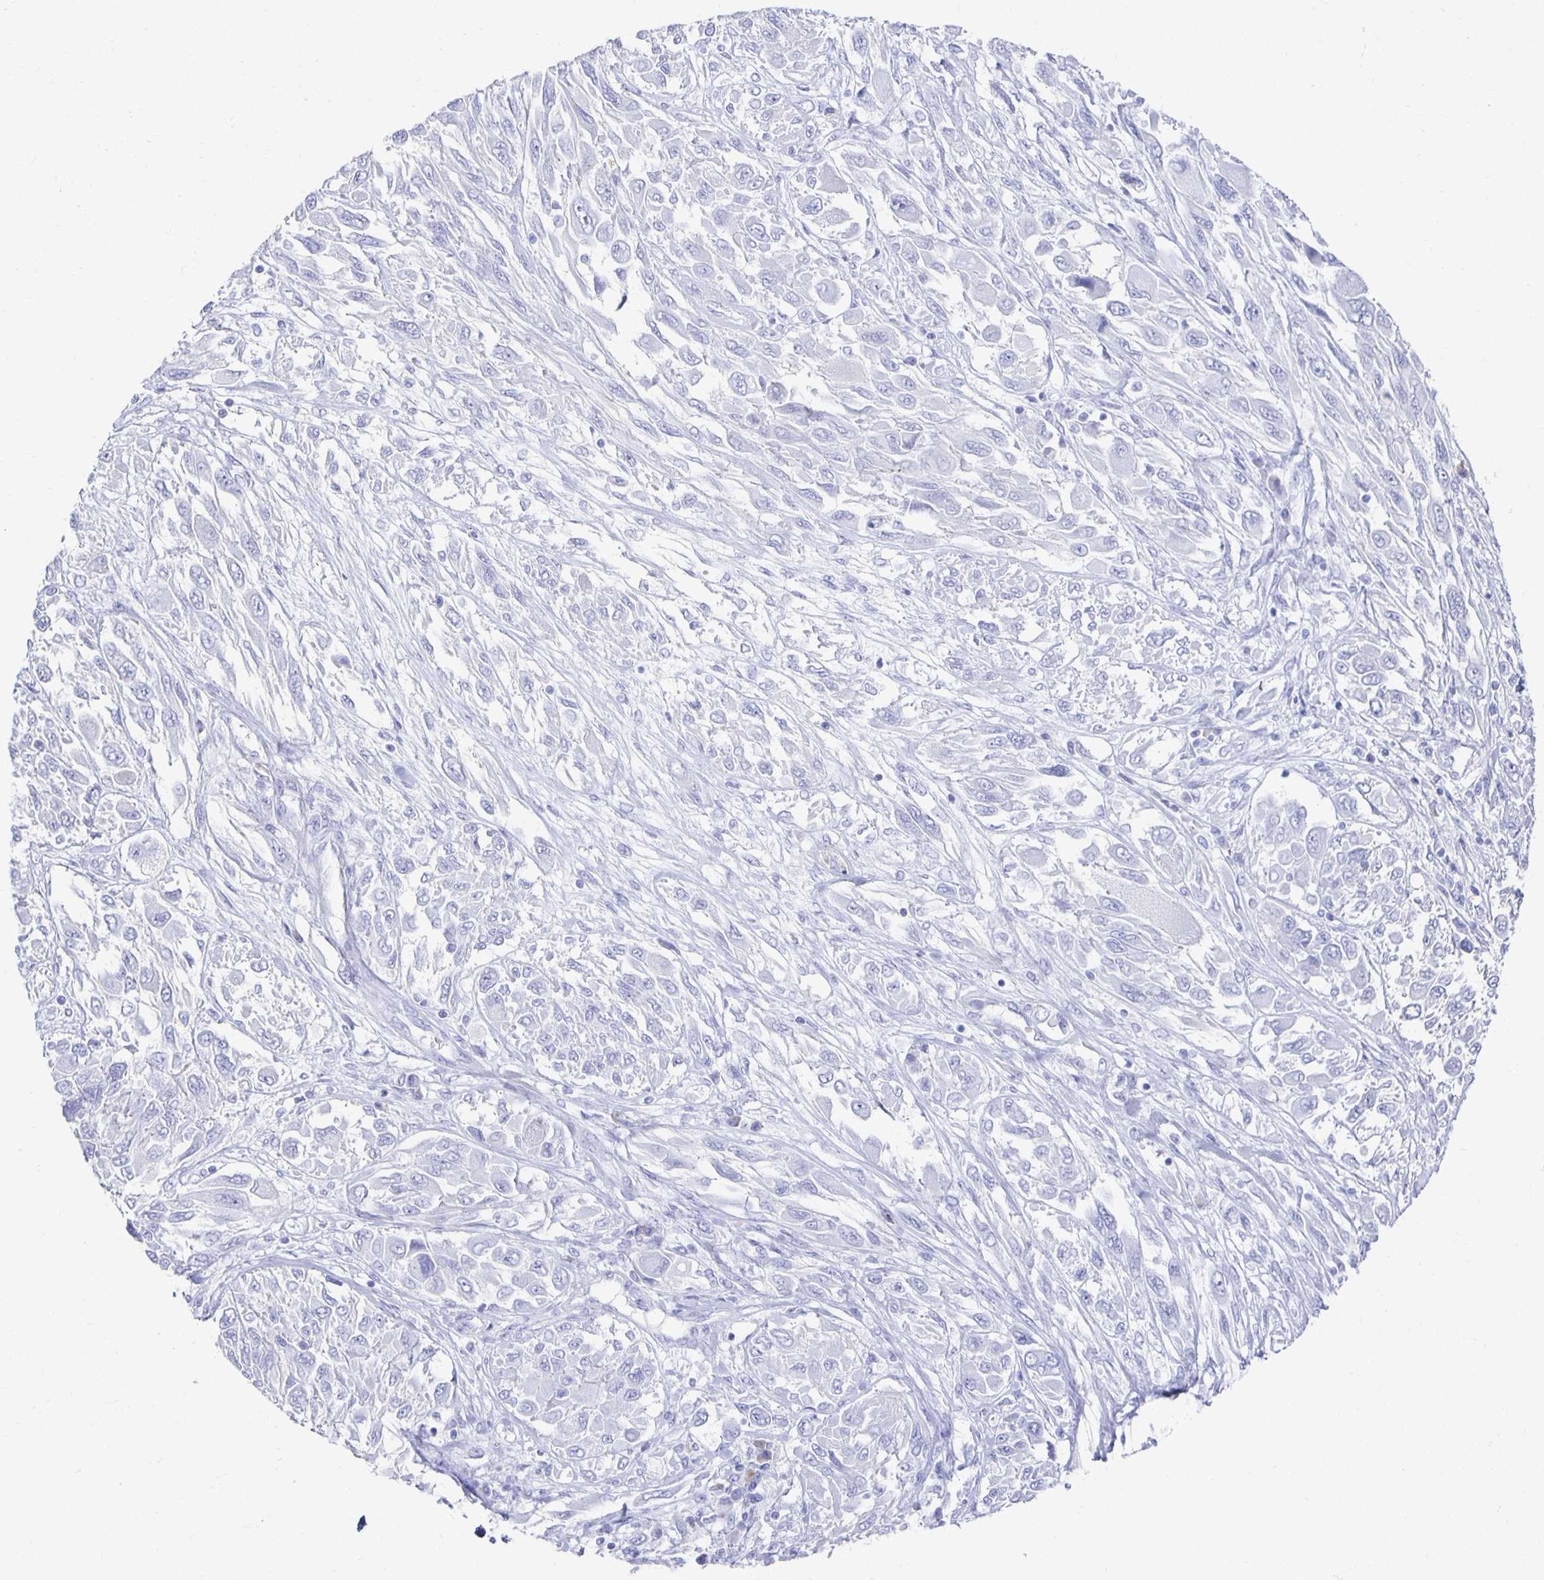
{"staining": {"intensity": "negative", "quantity": "none", "location": "none"}, "tissue": "melanoma", "cell_type": "Tumor cells", "image_type": "cancer", "snomed": [{"axis": "morphology", "description": "Malignant melanoma, NOS"}, {"axis": "topography", "description": "Skin"}], "caption": "Immunohistochemistry (IHC) of human melanoma reveals no expression in tumor cells.", "gene": "PRDM7", "patient": {"sex": "female", "age": 91}}